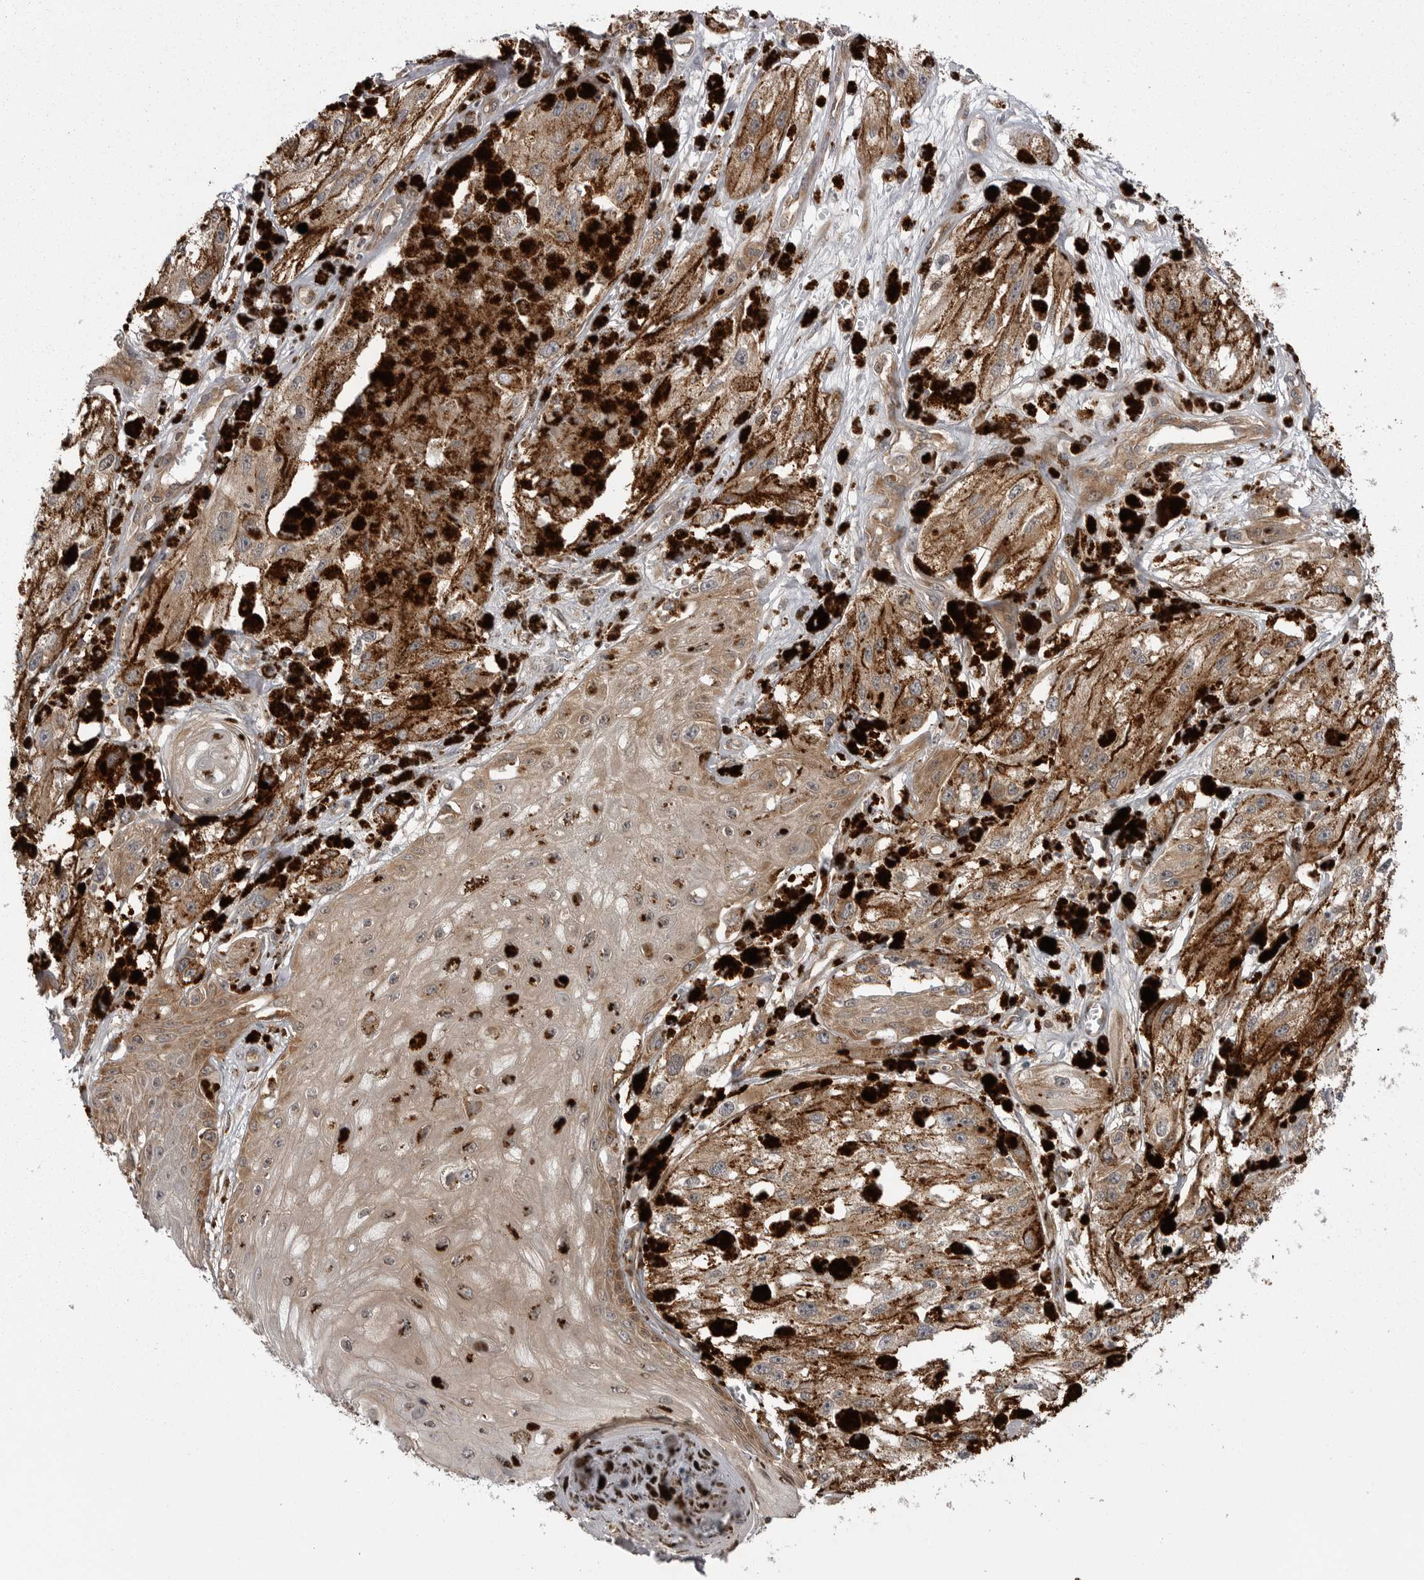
{"staining": {"intensity": "moderate", "quantity": ">75%", "location": "cytoplasmic/membranous"}, "tissue": "melanoma", "cell_type": "Tumor cells", "image_type": "cancer", "snomed": [{"axis": "morphology", "description": "Malignant melanoma, NOS"}, {"axis": "topography", "description": "Skin"}], "caption": "There is medium levels of moderate cytoplasmic/membranous staining in tumor cells of malignant melanoma, as demonstrated by immunohistochemical staining (brown color).", "gene": "STK24", "patient": {"sex": "male", "age": 88}}